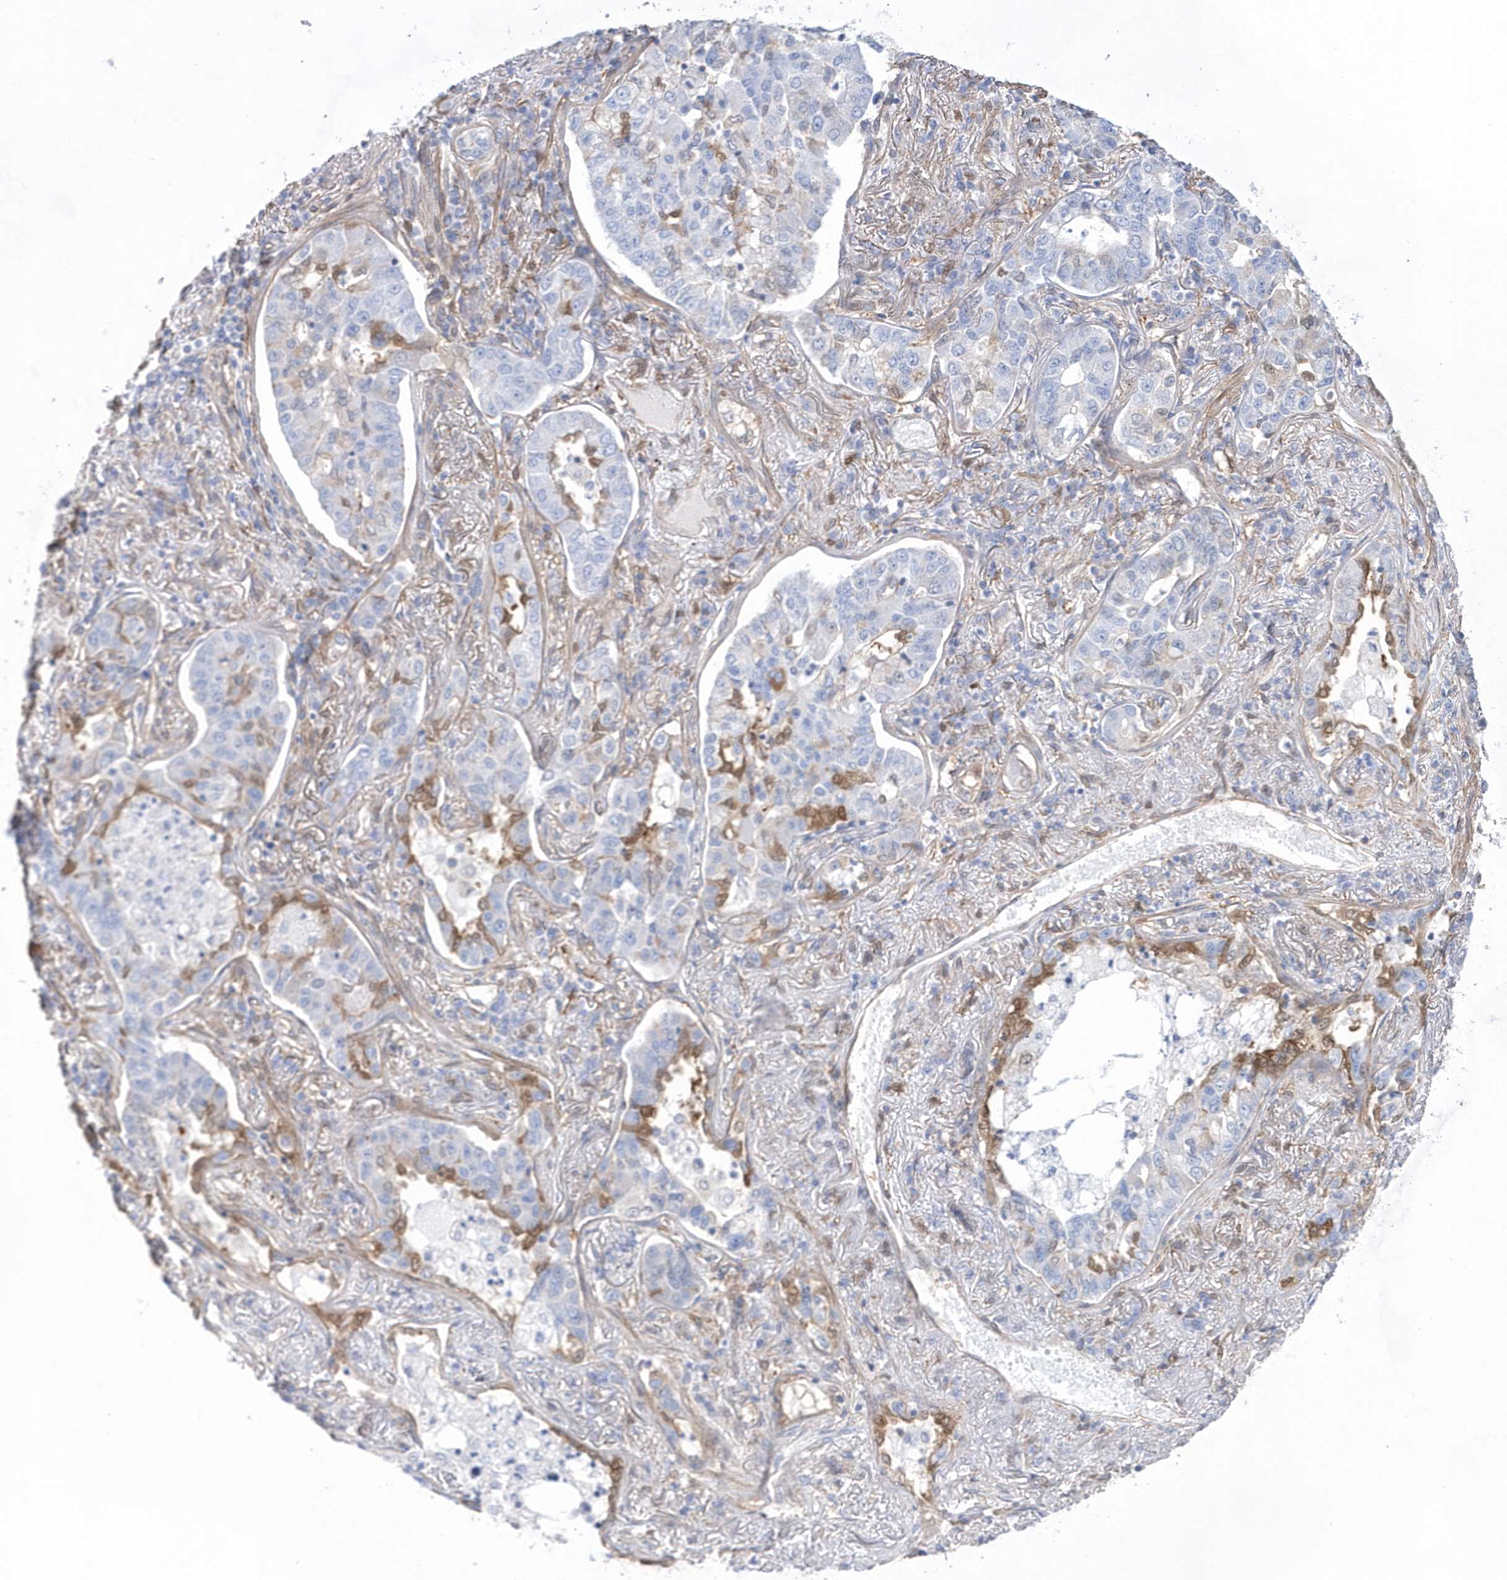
{"staining": {"intensity": "negative", "quantity": "none", "location": "none"}, "tissue": "lung cancer", "cell_type": "Tumor cells", "image_type": "cancer", "snomed": [{"axis": "morphology", "description": "Adenocarcinoma, NOS"}, {"axis": "topography", "description": "Lung"}], "caption": "DAB immunohistochemical staining of lung adenocarcinoma shows no significant positivity in tumor cells.", "gene": "BDH2", "patient": {"sex": "male", "age": 49}}